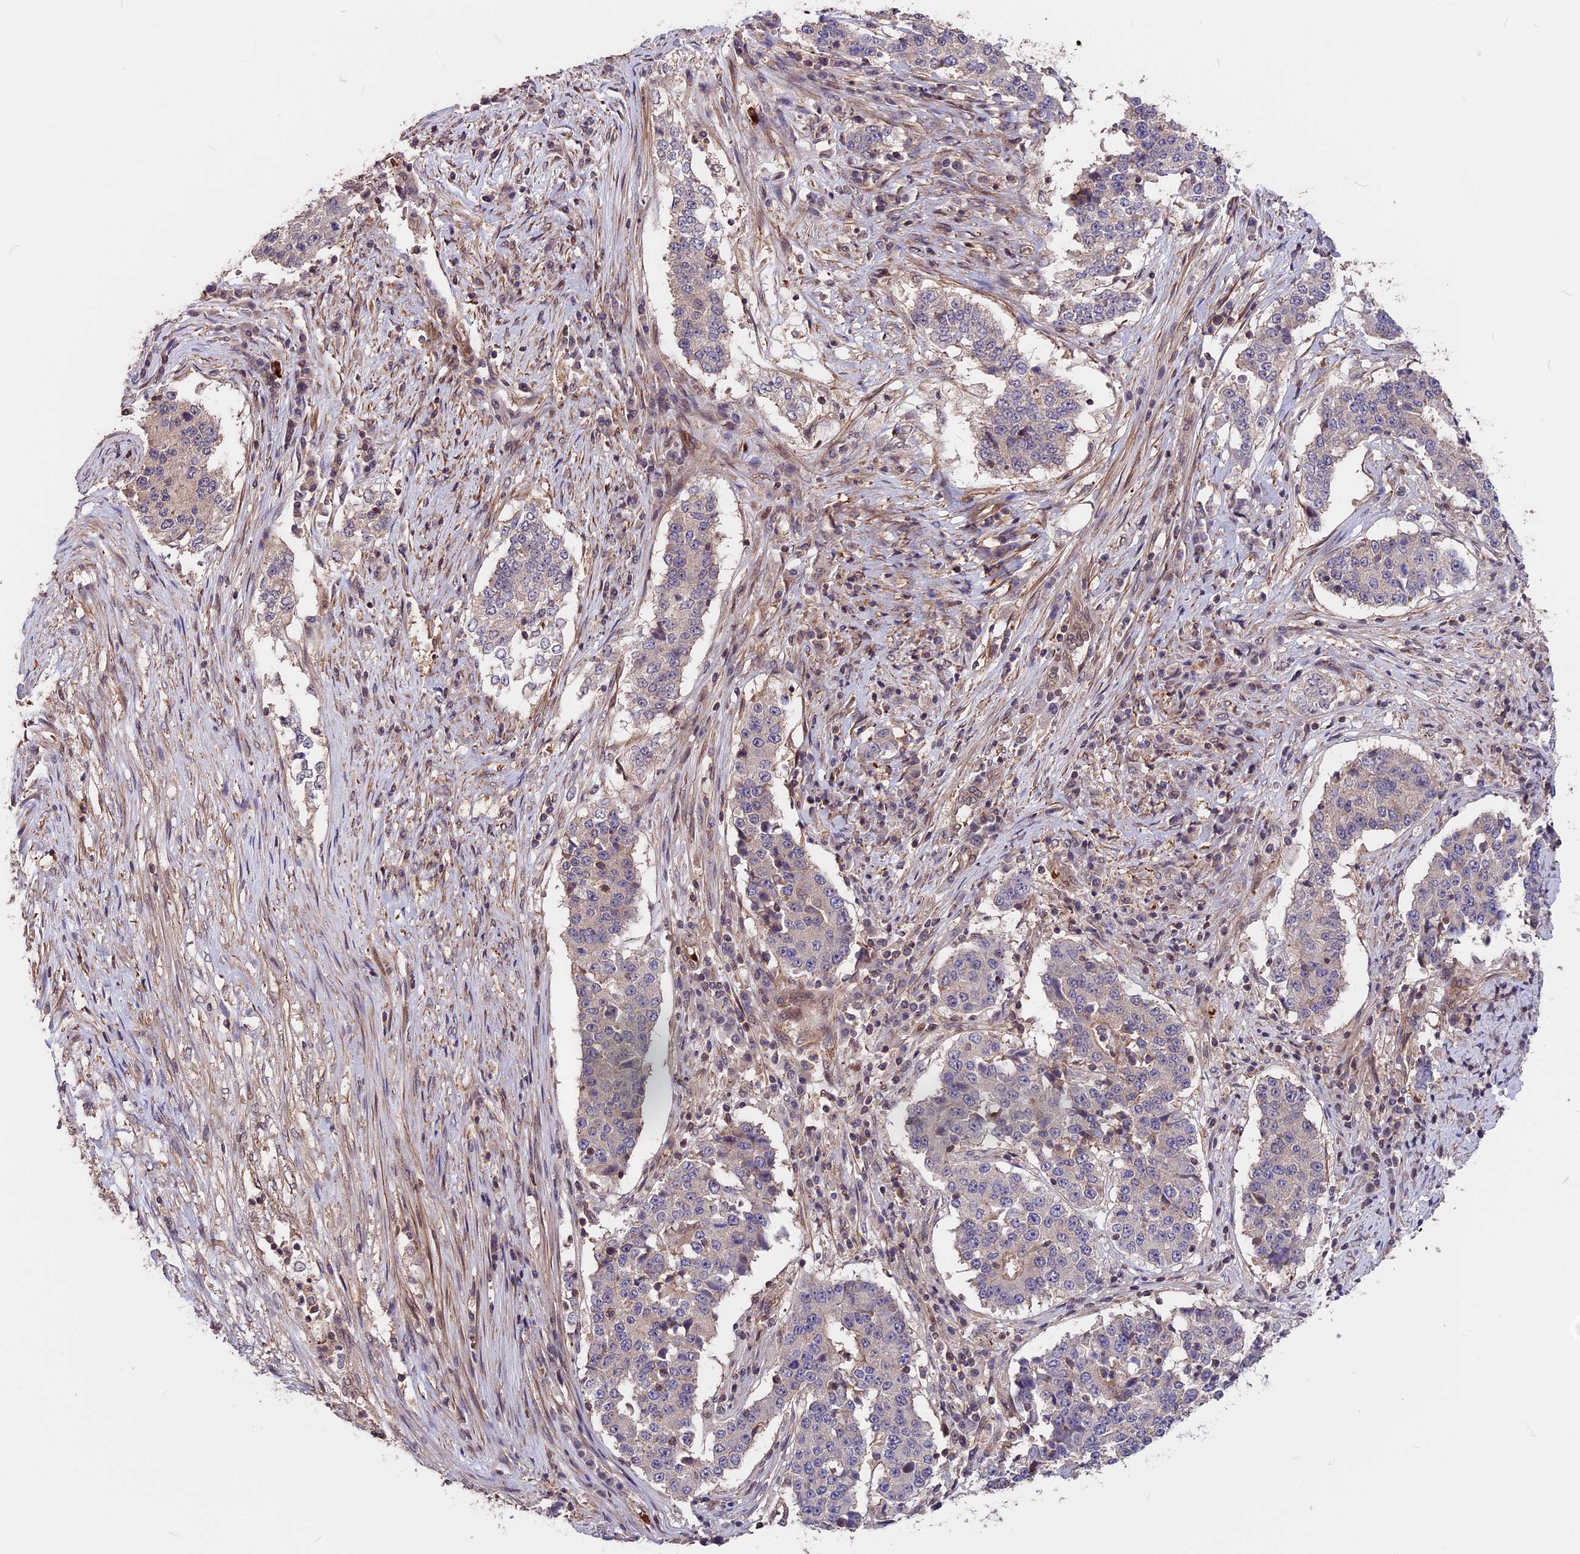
{"staining": {"intensity": "negative", "quantity": "none", "location": "none"}, "tissue": "stomach cancer", "cell_type": "Tumor cells", "image_type": "cancer", "snomed": [{"axis": "morphology", "description": "Adenocarcinoma, NOS"}, {"axis": "topography", "description": "Stomach"}], "caption": "This is a image of immunohistochemistry staining of adenocarcinoma (stomach), which shows no positivity in tumor cells.", "gene": "ZC3H10", "patient": {"sex": "male", "age": 59}}